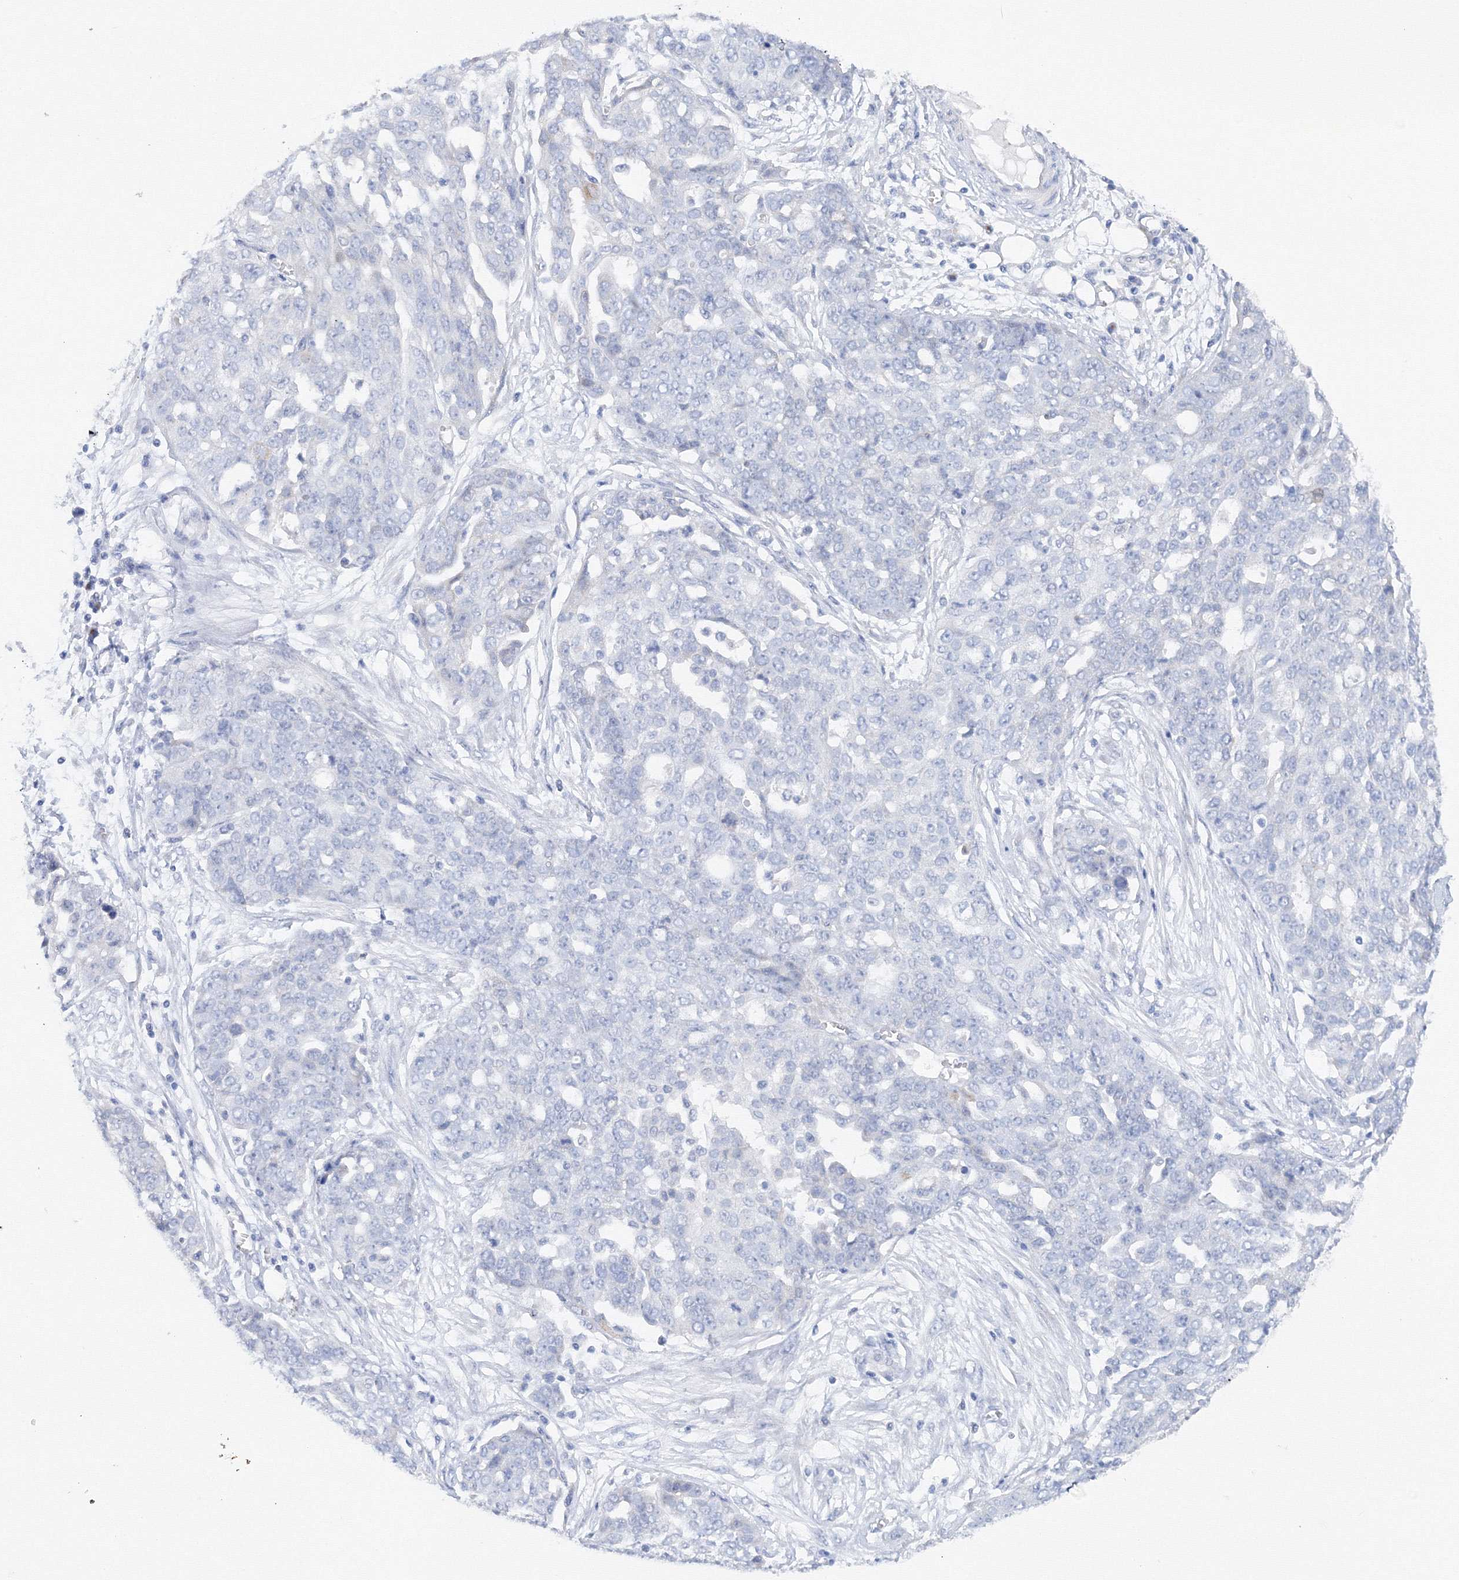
{"staining": {"intensity": "negative", "quantity": "none", "location": "none"}, "tissue": "ovarian cancer", "cell_type": "Tumor cells", "image_type": "cancer", "snomed": [{"axis": "morphology", "description": "Cystadenocarcinoma, serous, NOS"}, {"axis": "topography", "description": "Soft tissue"}, {"axis": "topography", "description": "Ovary"}], "caption": "The micrograph exhibits no significant expression in tumor cells of serous cystadenocarcinoma (ovarian).", "gene": "TAMM41", "patient": {"sex": "female", "age": 57}}